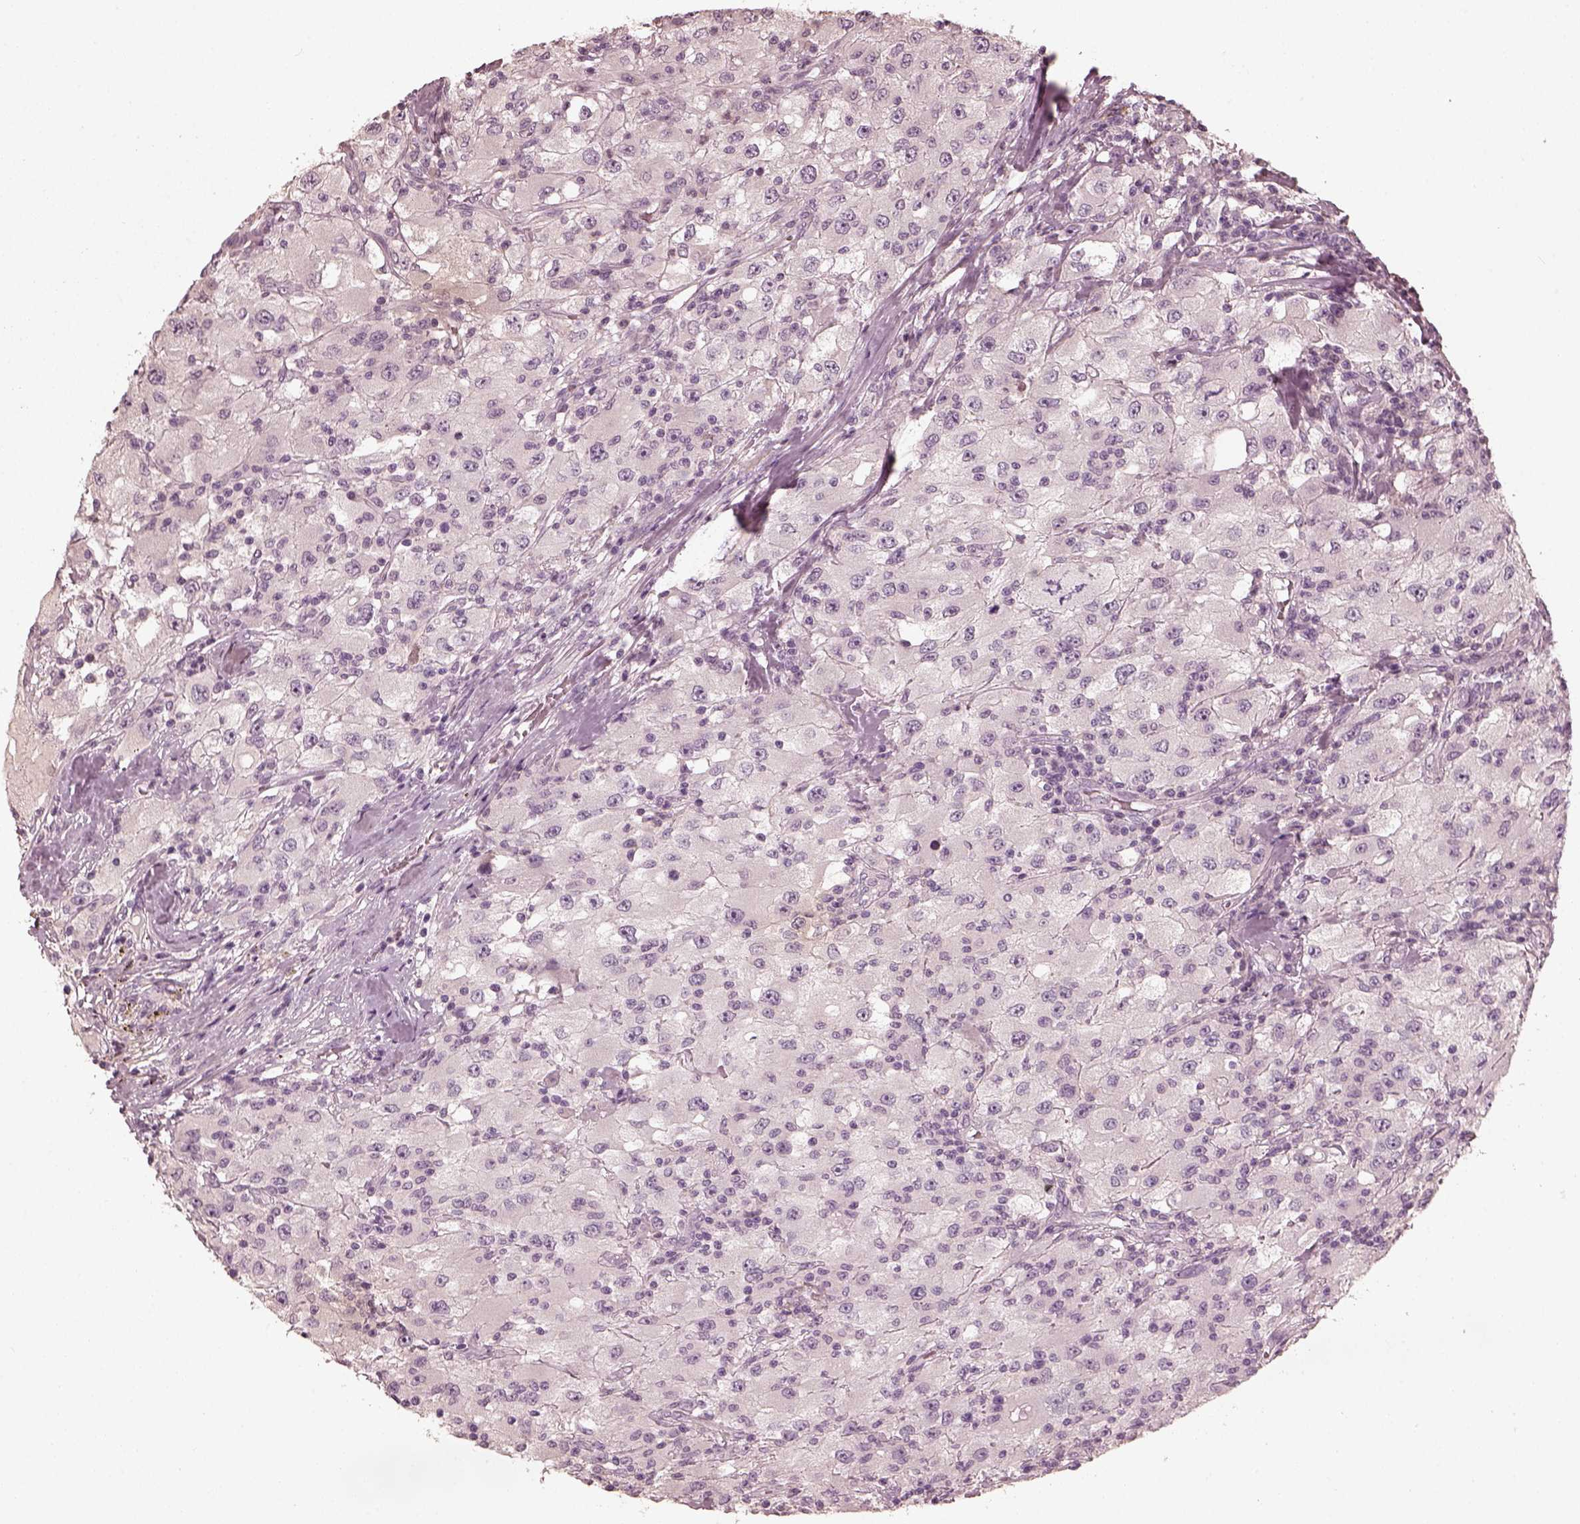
{"staining": {"intensity": "negative", "quantity": "none", "location": "none"}, "tissue": "renal cancer", "cell_type": "Tumor cells", "image_type": "cancer", "snomed": [{"axis": "morphology", "description": "Adenocarcinoma, NOS"}, {"axis": "topography", "description": "Kidney"}], "caption": "Immunohistochemistry micrograph of human renal adenocarcinoma stained for a protein (brown), which demonstrates no staining in tumor cells.", "gene": "OPTC", "patient": {"sex": "female", "age": 67}}